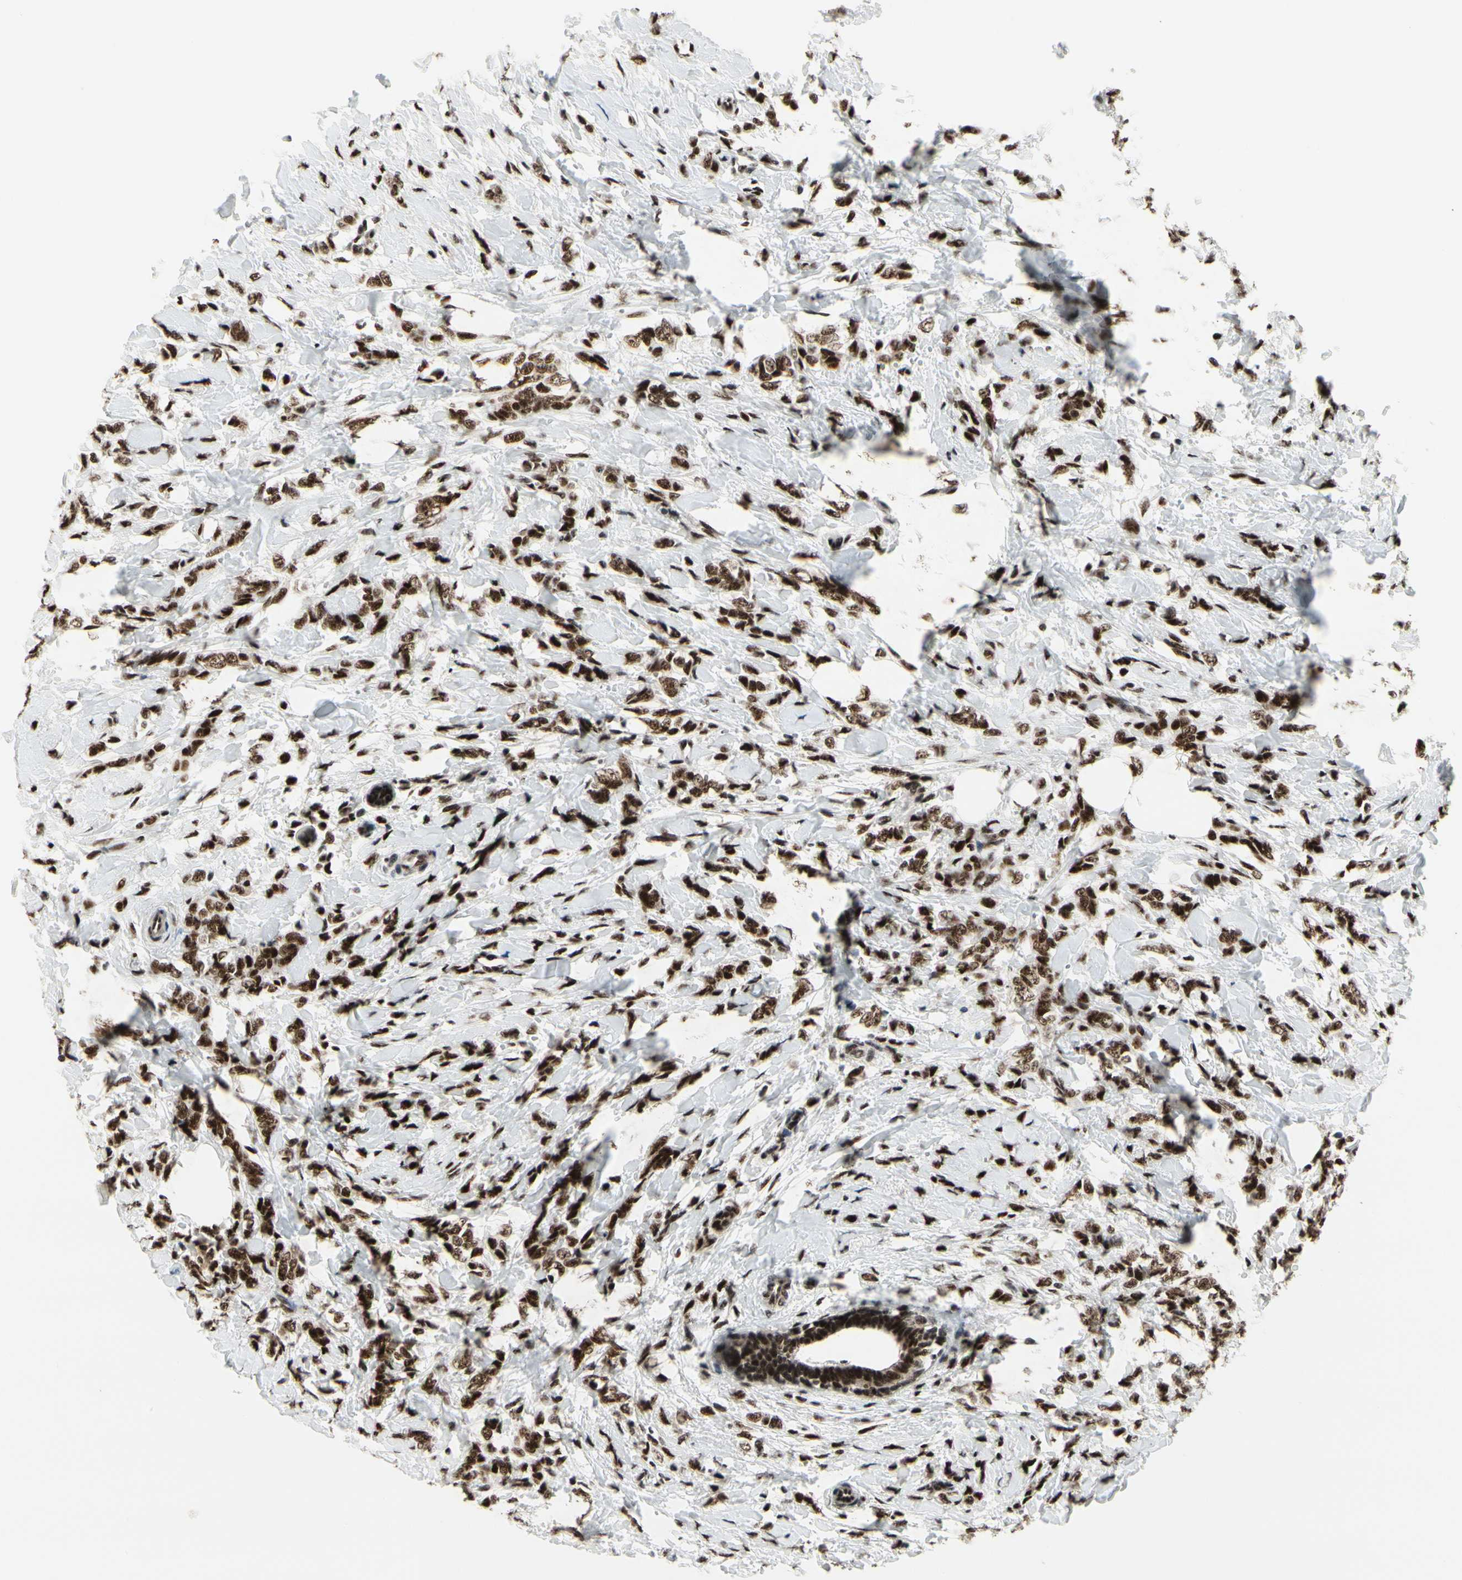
{"staining": {"intensity": "strong", "quantity": ">75%", "location": "nuclear"}, "tissue": "breast cancer", "cell_type": "Tumor cells", "image_type": "cancer", "snomed": [{"axis": "morphology", "description": "Lobular carcinoma, in situ"}, {"axis": "morphology", "description": "Lobular carcinoma"}, {"axis": "topography", "description": "Breast"}], "caption": "Human lobular carcinoma in situ (breast) stained for a protein (brown) reveals strong nuclear positive staining in about >75% of tumor cells.", "gene": "SRSF11", "patient": {"sex": "female", "age": 41}}